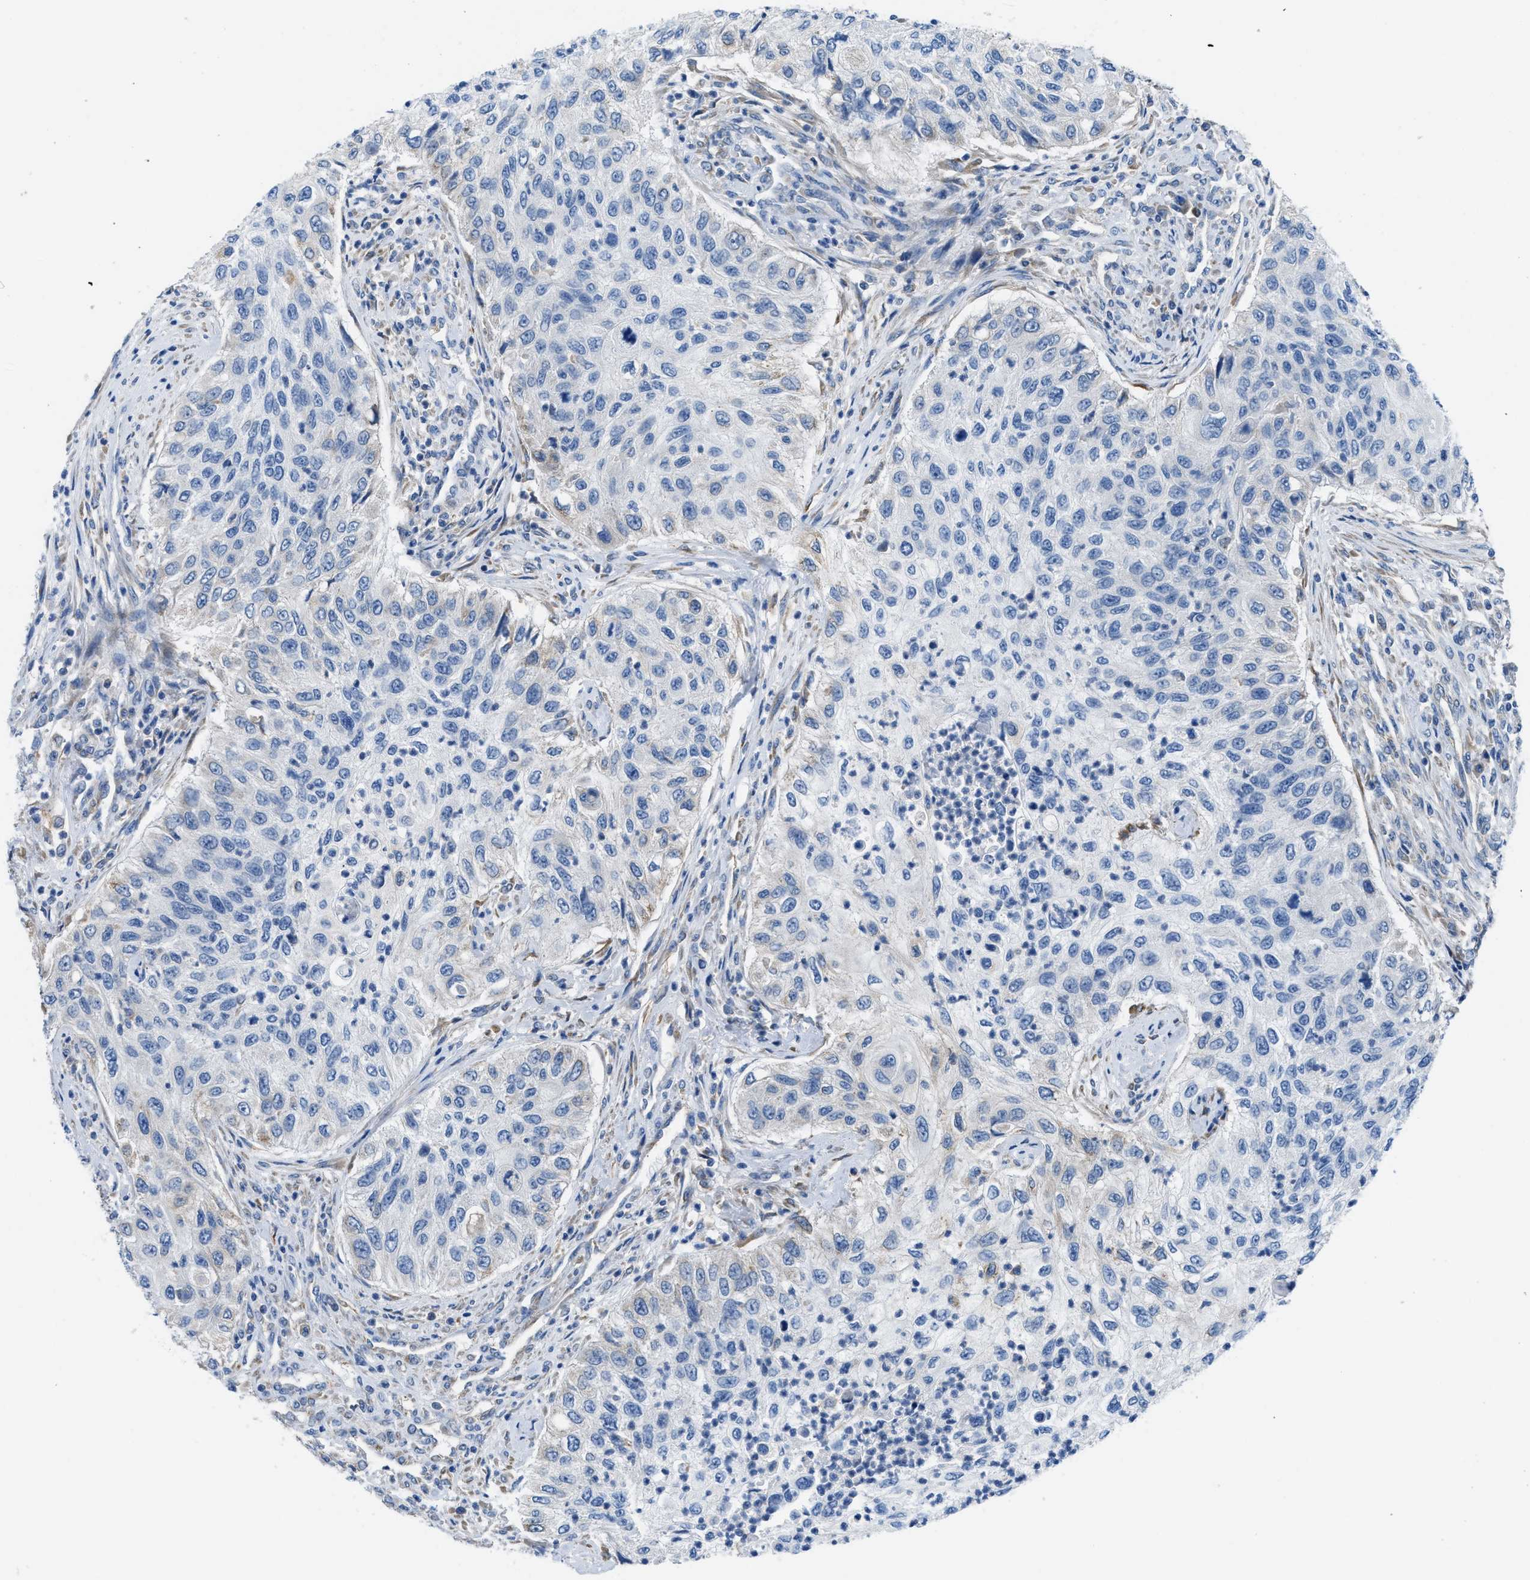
{"staining": {"intensity": "negative", "quantity": "none", "location": "none"}, "tissue": "urothelial cancer", "cell_type": "Tumor cells", "image_type": "cancer", "snomed": [{"axis": "morphology", "description": "Urothelial carcinoma, High grade"}, {"axis": "topography", "description": "Urinary bladder"}], "caption": "There is no significant expression in tumor cells of urothelial cancer.", "gene": "BNC2", "patient": {"sex": "female", "age": 60}}